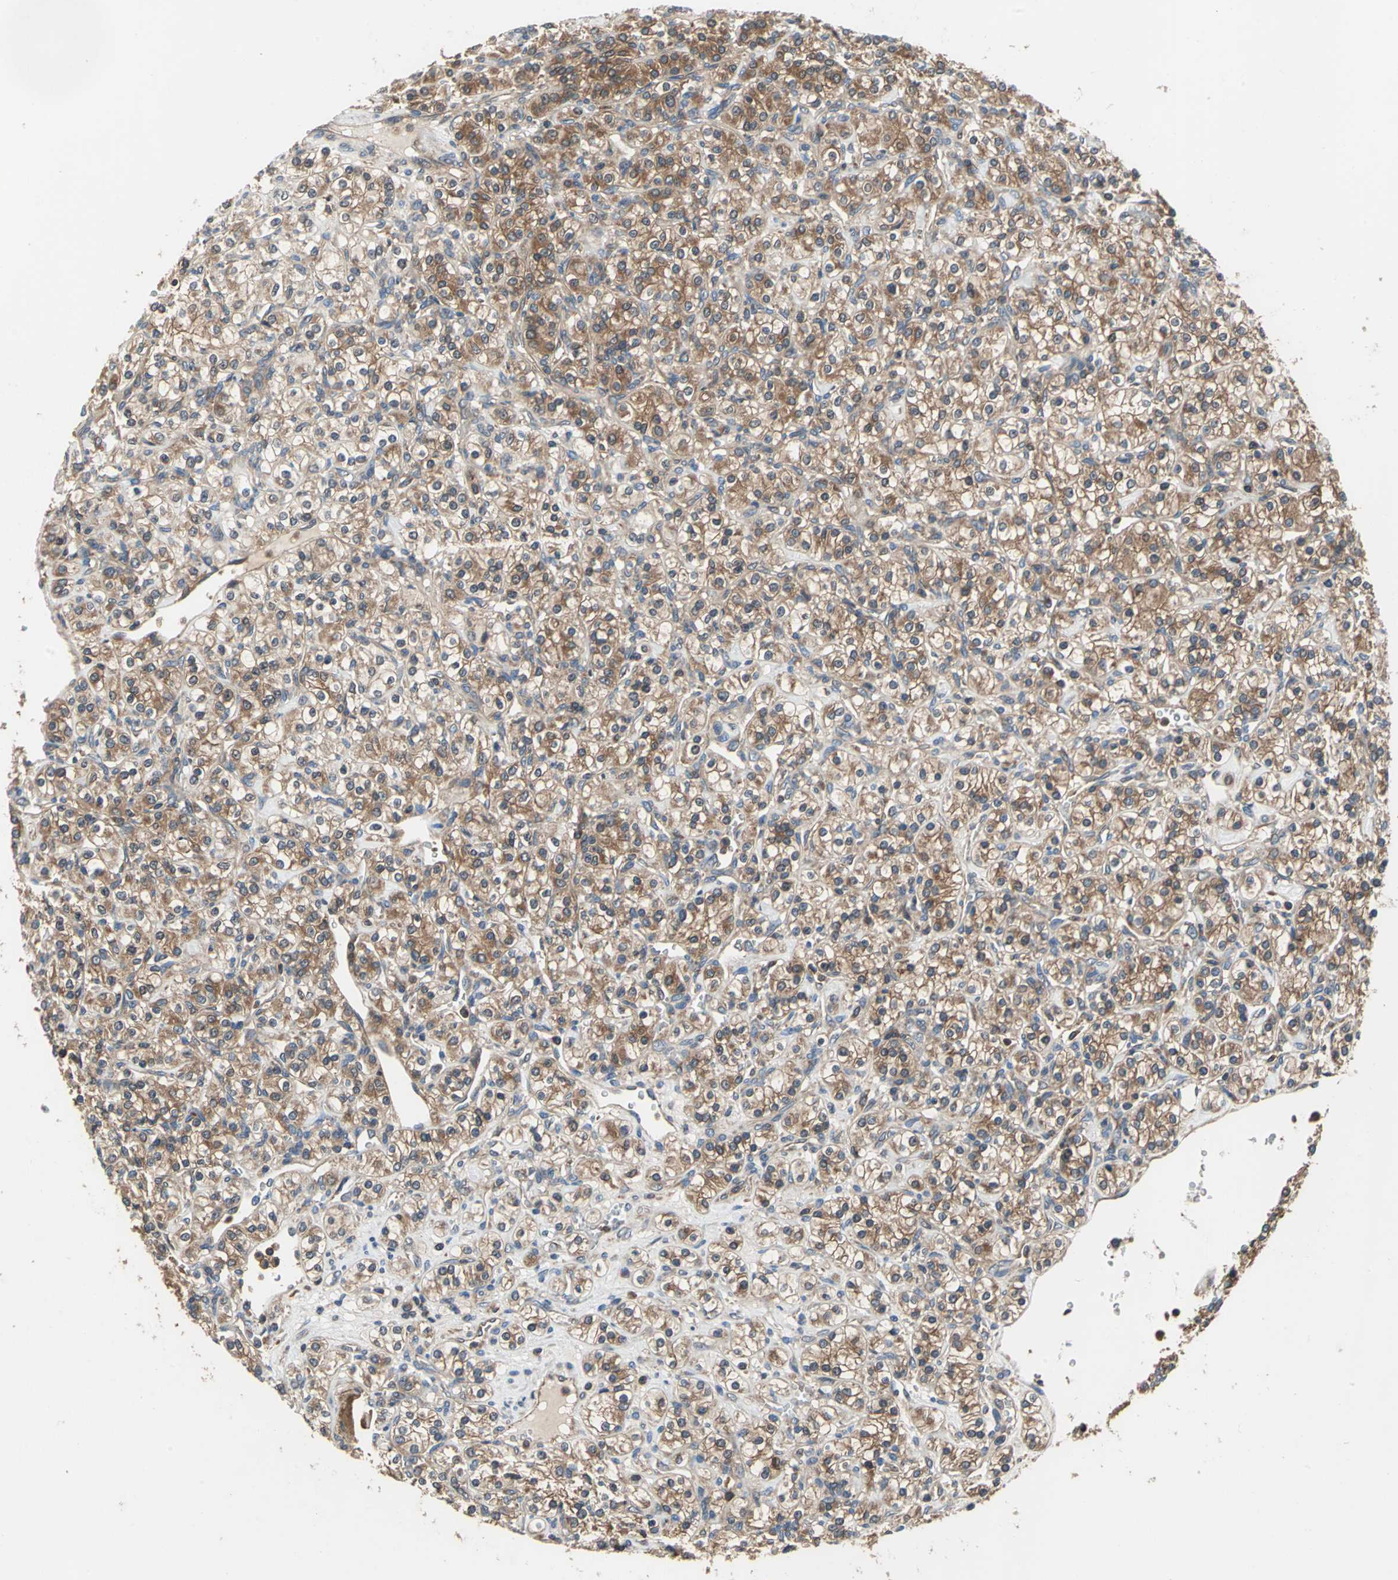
{"staining": {"intensity": "strong", "quantity": ">75%", "location": "cytoplasmic/membranous"}, "tissue": "renal cancer", "cell_type": "Tumor cells", "image_type": "cancer", "snomed": [{"axis": "morphology", "description": "Adenocarcinoma, NOS"}, {"axis": "topography", "description": "Kidney"}], "caption": "Adenocarcinoma (renal) stained with a protein marker shows strong staining in tumor cells.", "gene": "CAPN1", "patient": {"sex": "male", "age": 77}}